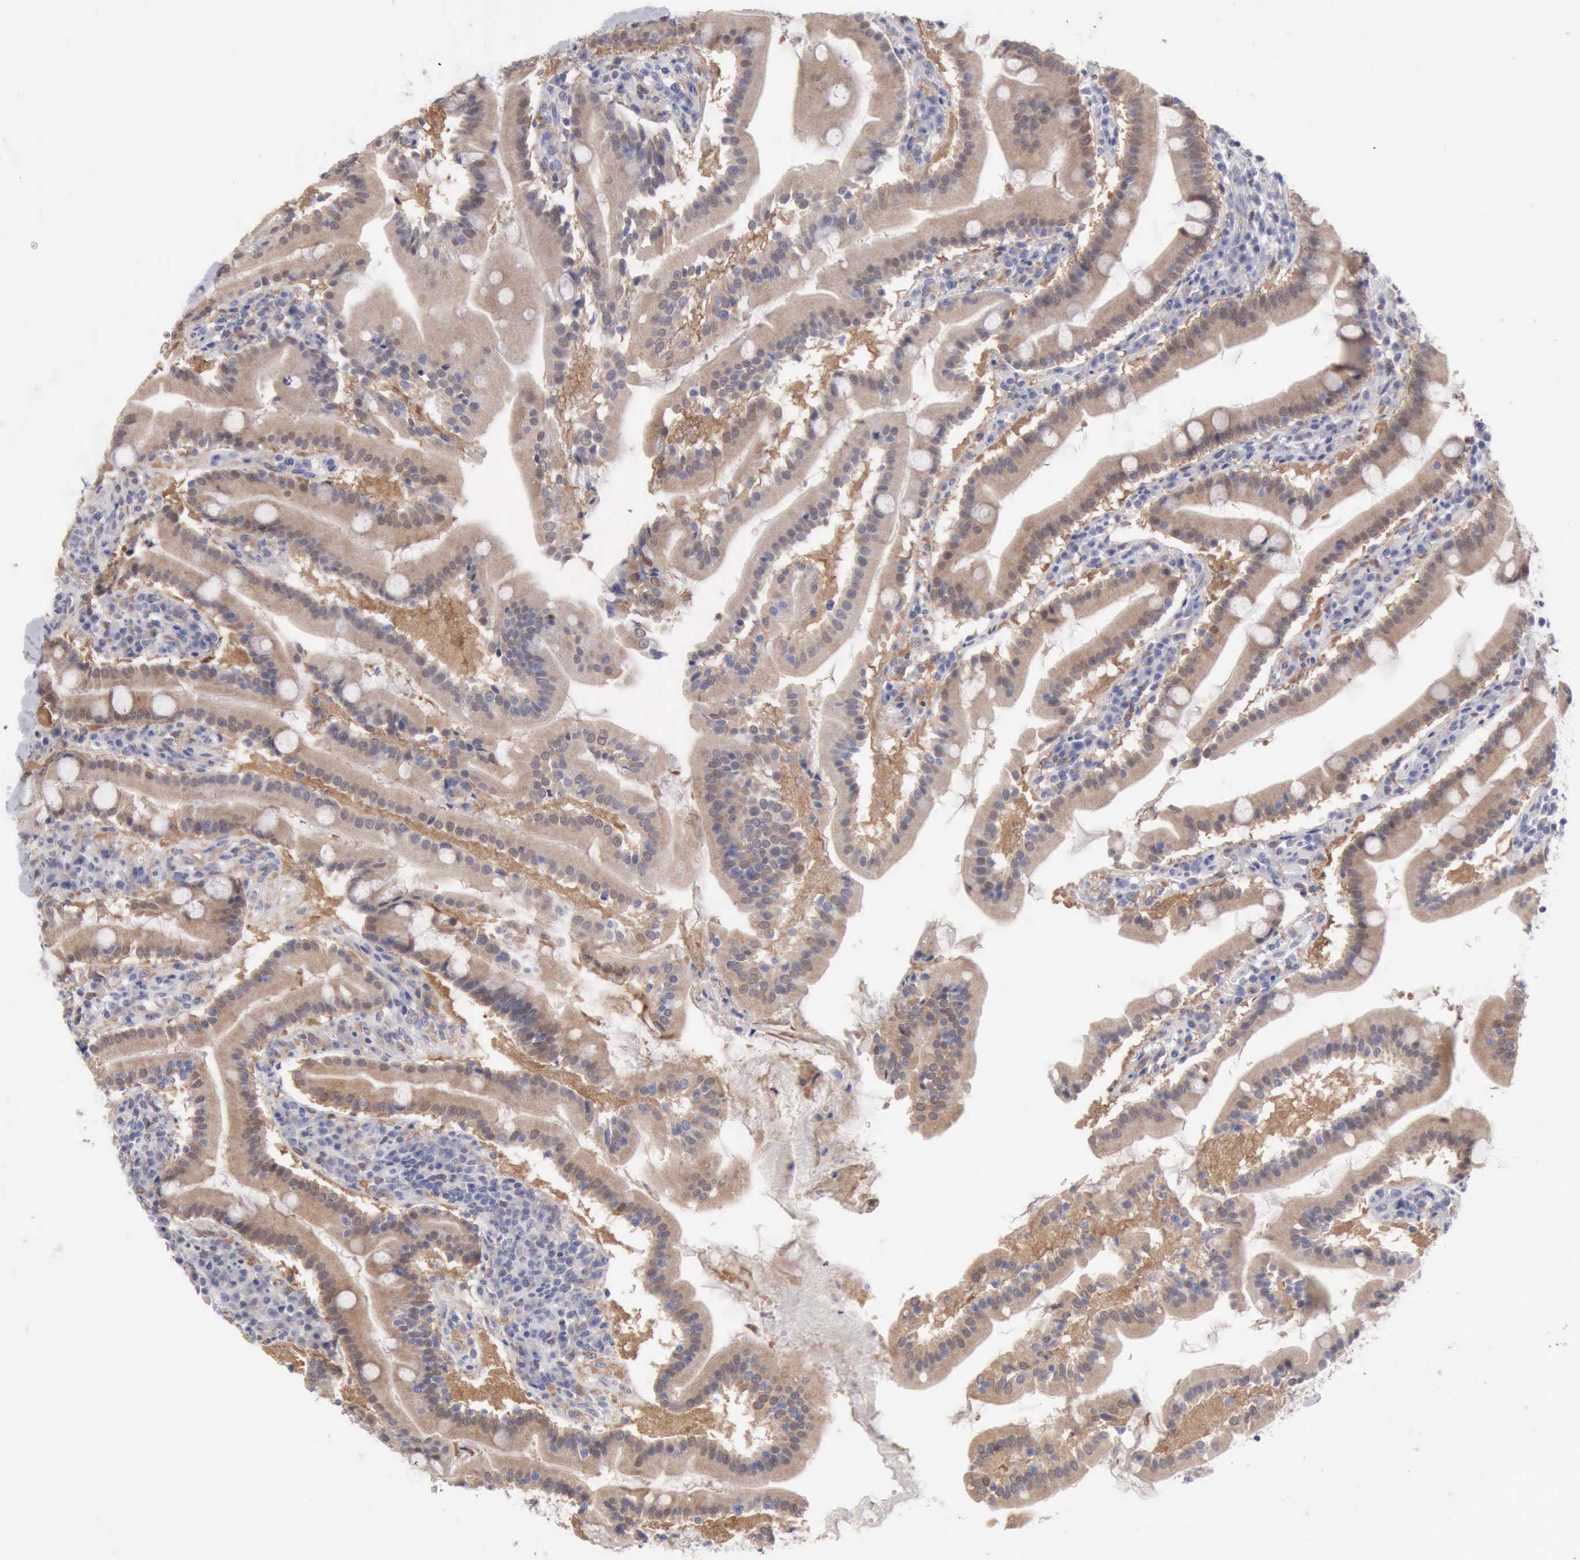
{"staining": {"intensity": "weak", "quantity": ">75%", "location": "cytoplasmic/membranous"}, "tissue": "duodenum", "cell_type": "Glandular cells", "image_type": "normal", "snomed": [{"axis": "morphology", "description": "Normal tissue, NOS"}, {"axis": "topography", "description": "Duodenum"}], "caption": "Immunohistochemistry of unremarkable human duodenum exhibits low levels of weak cytoplasmic/membranous expression in about >75% of glandular cells. The staining was performed using DAB to visualize the protein expression in brown, while the nuclei were stained in blue with hematoxylin (Magnification: 20x).", "gene": "PTGR2", "patient": {"sex": "male", "age": 50}}